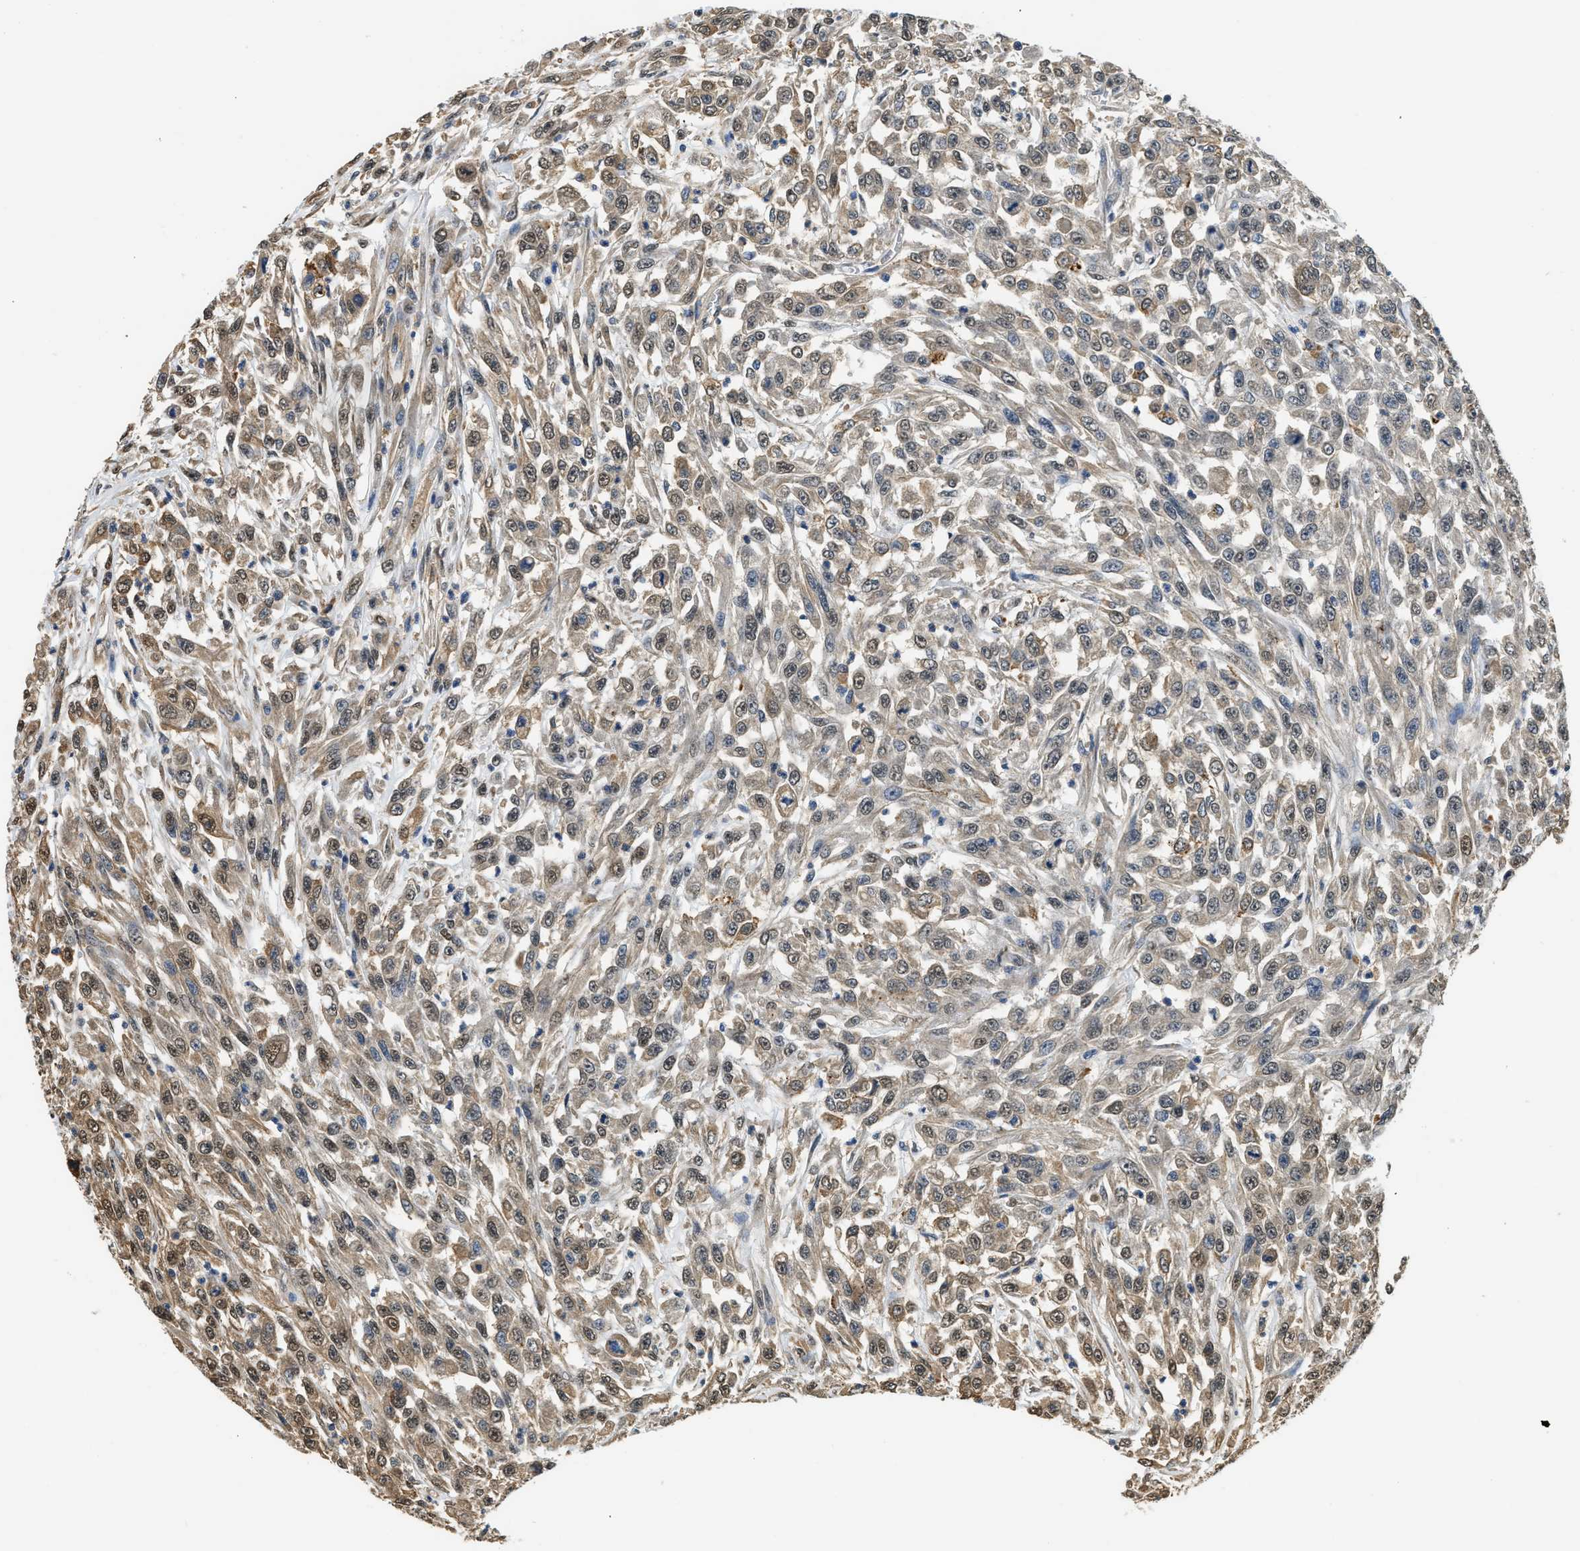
{"staining": {"intensity": "weak", "quantity": ">75%", "location": "cytoplasmic/membranous"}, "tissue": "urothelial cancer", "cell_type": "Tumor cells", "image_type": "cancer", "snomed": [{"axis": "morphology", "description": "Urothelial carcinoma, High grade"}, {"axis": "topography", "description": "Urinary bladder"}], "caption": "Human urothelial carcinoma (high-grade) stained with a brown dye exhibits weak cytoplasmic/membranous positive positivity in approximately >75% of tumor cells.", "gene": "BCL7C", "patient": {"sex": "male", "age": 46}}